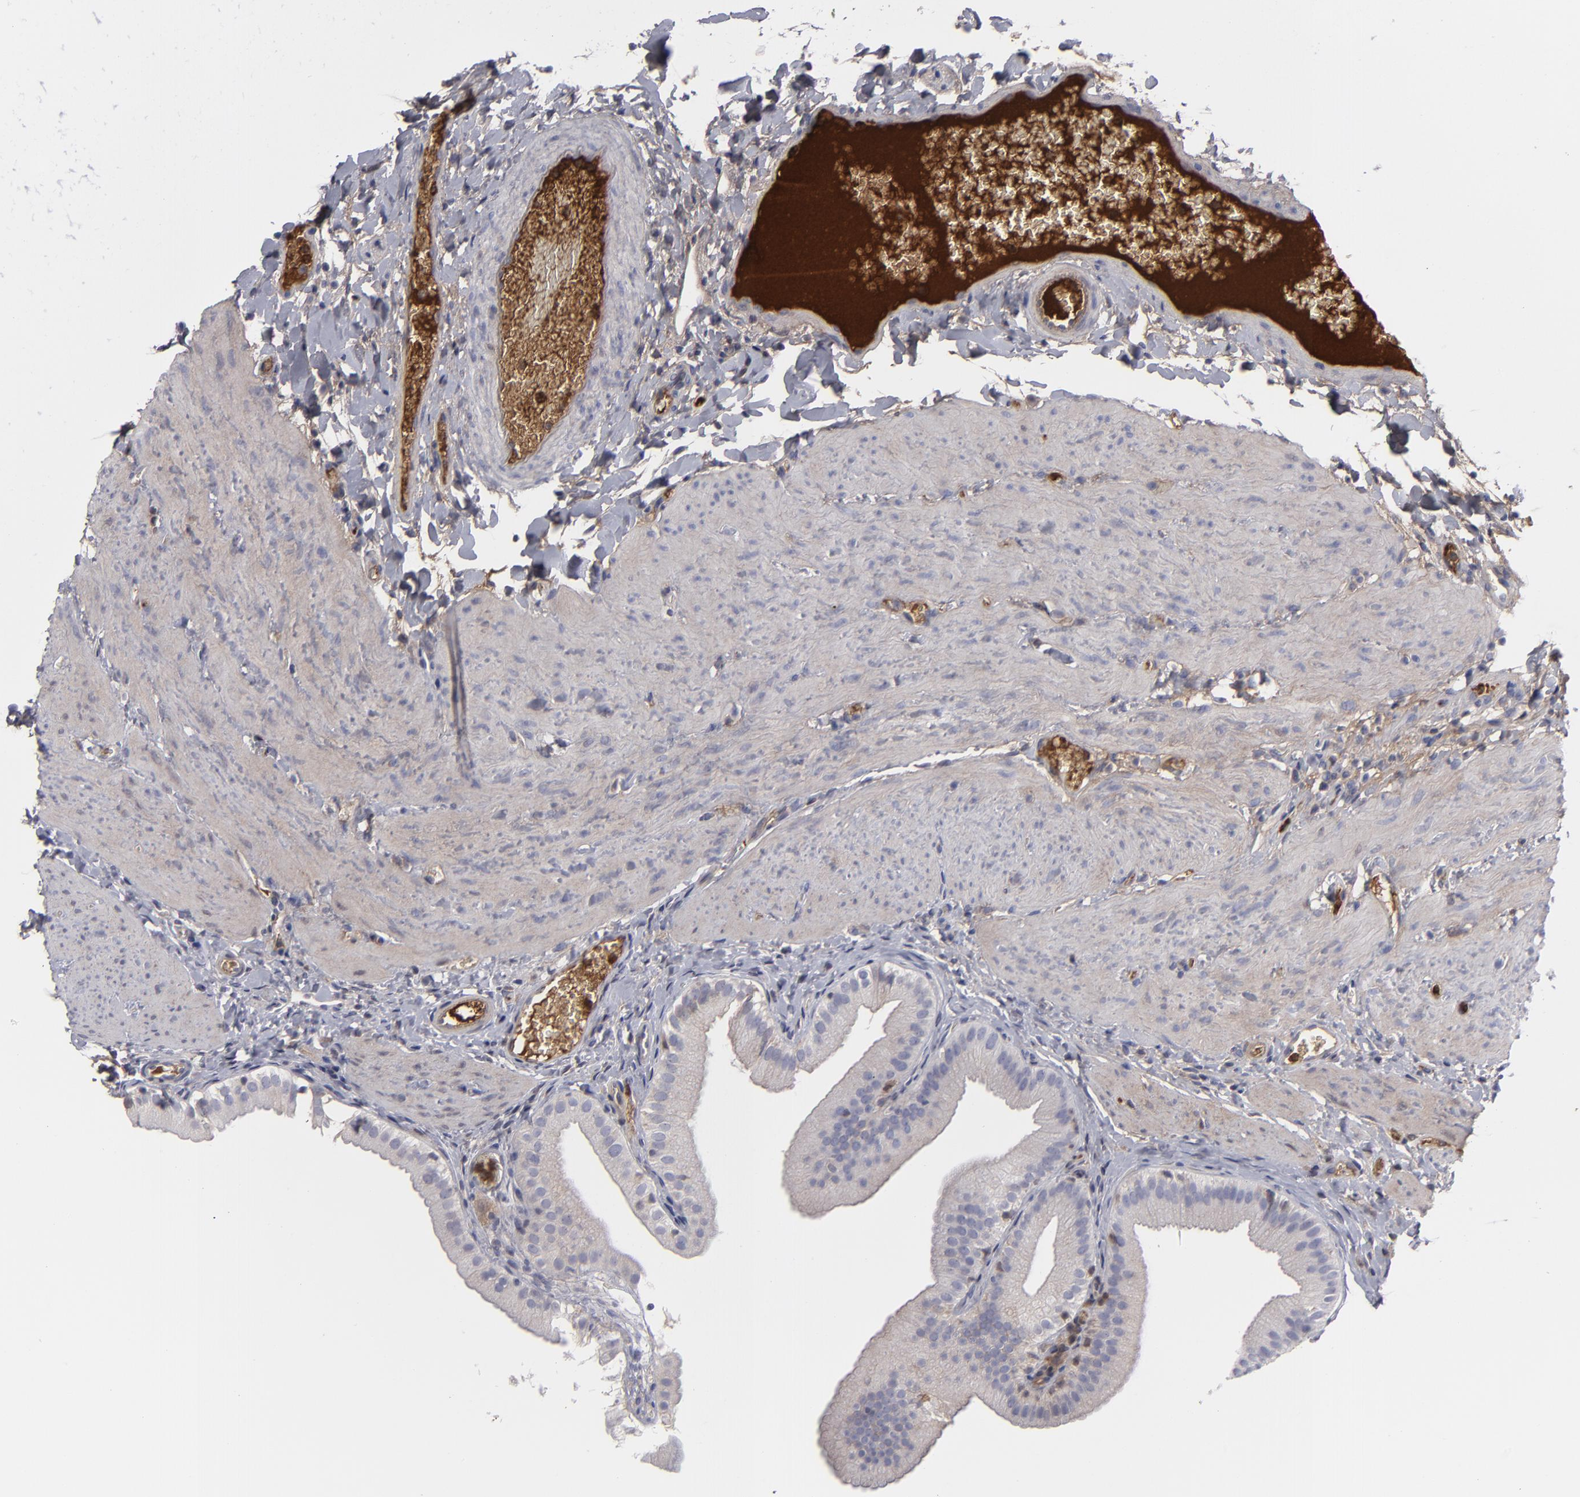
{"staining": {"intensity": "weak", "quantity": "<25%", "location": "nuclear"}, "tissue": "gallbladder", "cell_type": "Glandular cells", "image_type": "normal", "snomed": [{"axis": "morphology", "description": "Normal tissue, NOS"}, {"axis": "topography", "description": "Gallbladder"}], "caption": "A high-resolution photomicrograph shows immunohistochemistry (IHC) staining of unremarkable gallbladder, which exhibits no significant staining in glandular cells.", "gene": "LRG1", "patient": {"sex": "female", "age": 24}}